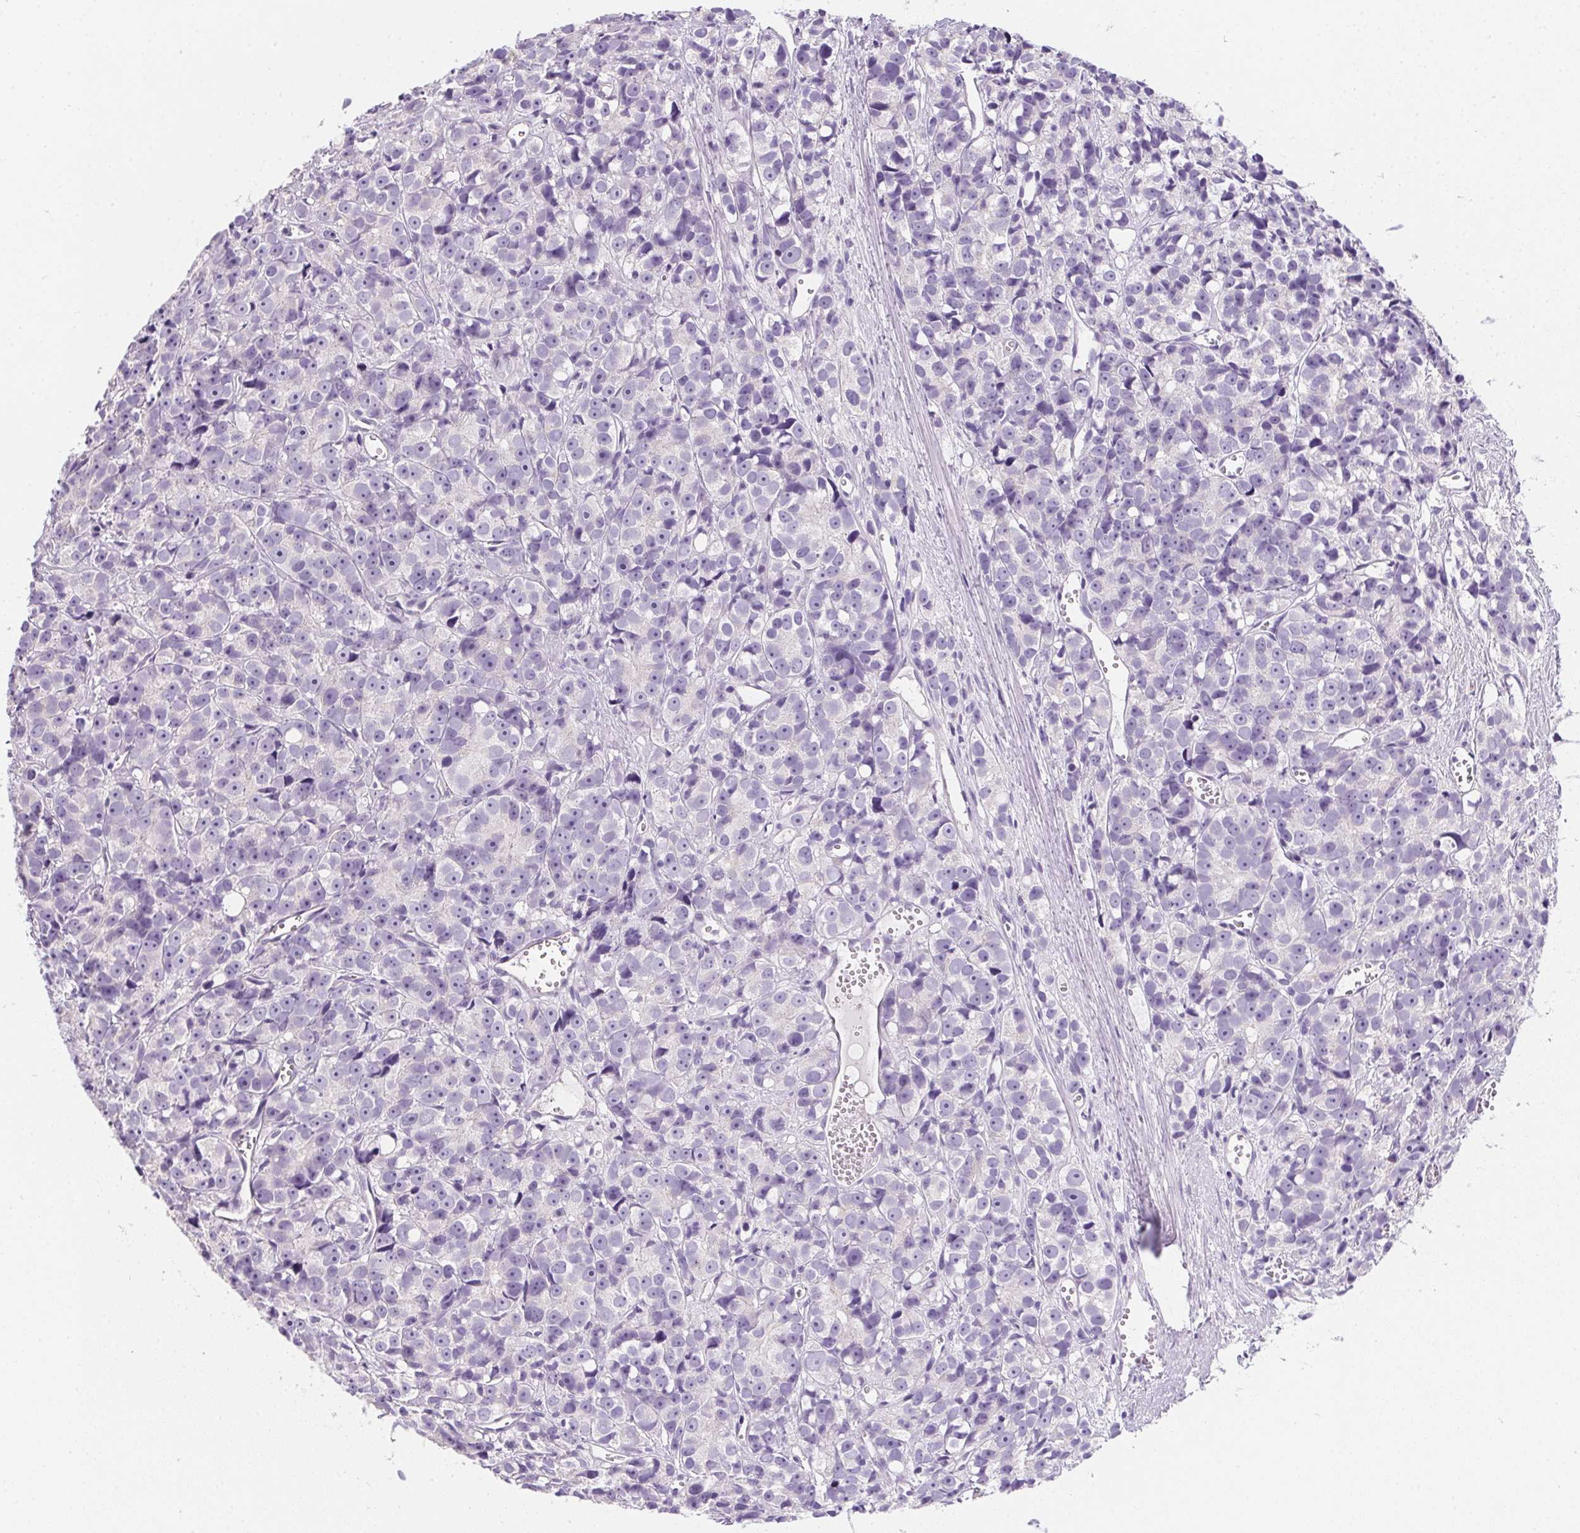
{"staining": {"intensity": "negative", "quantity": "none", "location": "none"}, "tissue": "prostate cancer", "cell_type": "Tumor cells", "image_type": "cancer", "snomed": [{"axis": "morphology", "description": "Adenocarcinoma, High grade"}, {"axis": "topography", "description": "Prostate"}], "caption": "Tumor cells are negative for protein expression in human prostate high-grade adenocarcinoma.", "gene": "AQP5", "patient": {"sex": "male", "age": 77}}